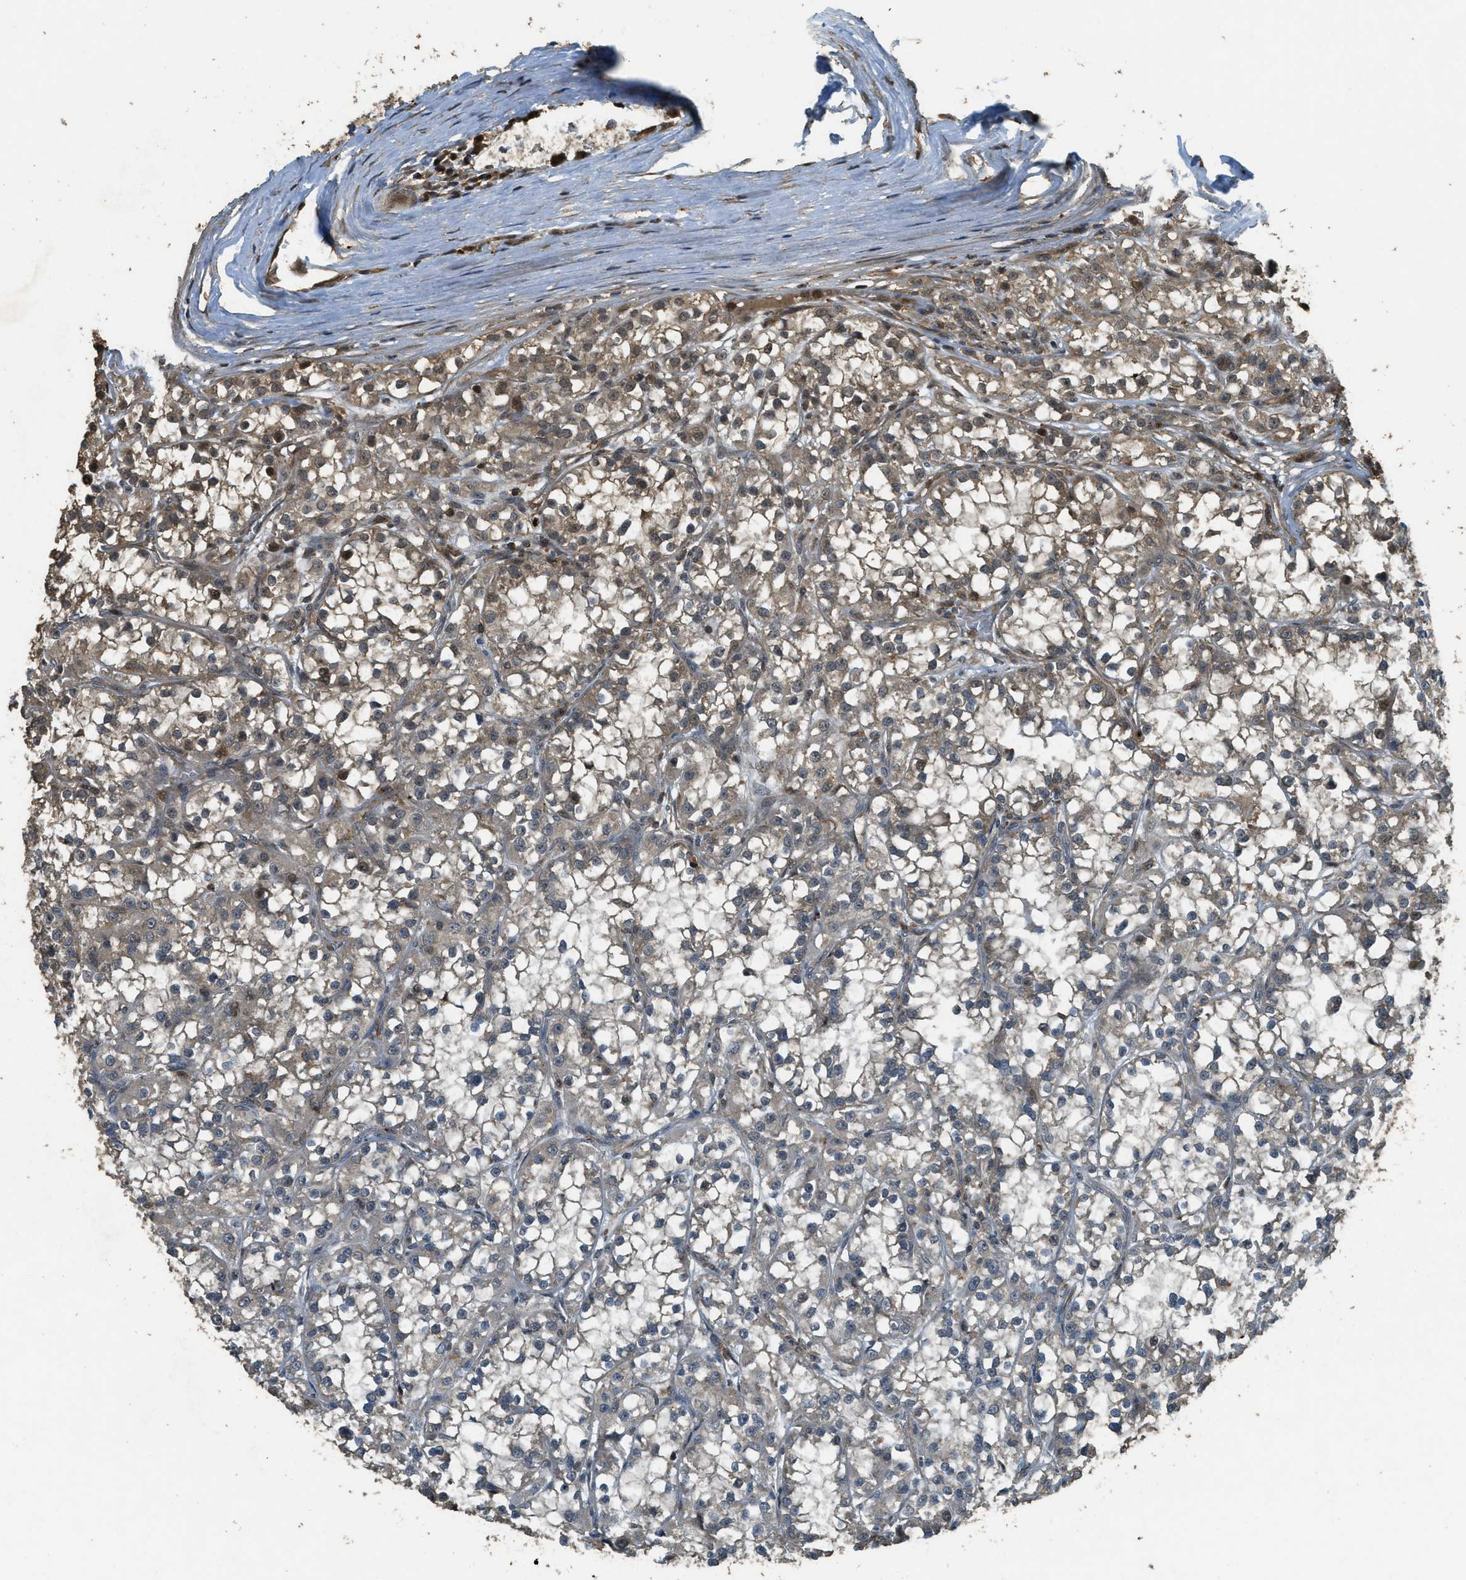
{"staining": {"intensity": "moderate", "quantity": "<25%", "location": "cytoplasmic/membranous"}, "tissue": "renal cancer", "cell_type": "Tumor cells", "image_type": "cancer", "snomed": [{"axis": "morphology", "description": "Adenocarcinoma, NOS"}, {"axis": "topography", "description": "Kidney"}], "caption": "IHC photomicrograph of neoplastic tissue: renal cancer (adenocarcinoma) stained using immunohistochemistry displays low levels of moderate protein expression localized specifically in the cytoplasmic/membranous of tumor cells, appearing as a cytoplasmic/membranous brown color.", "gene": "PPP6R3", "patient": {"sex": "female", "age": 52}}